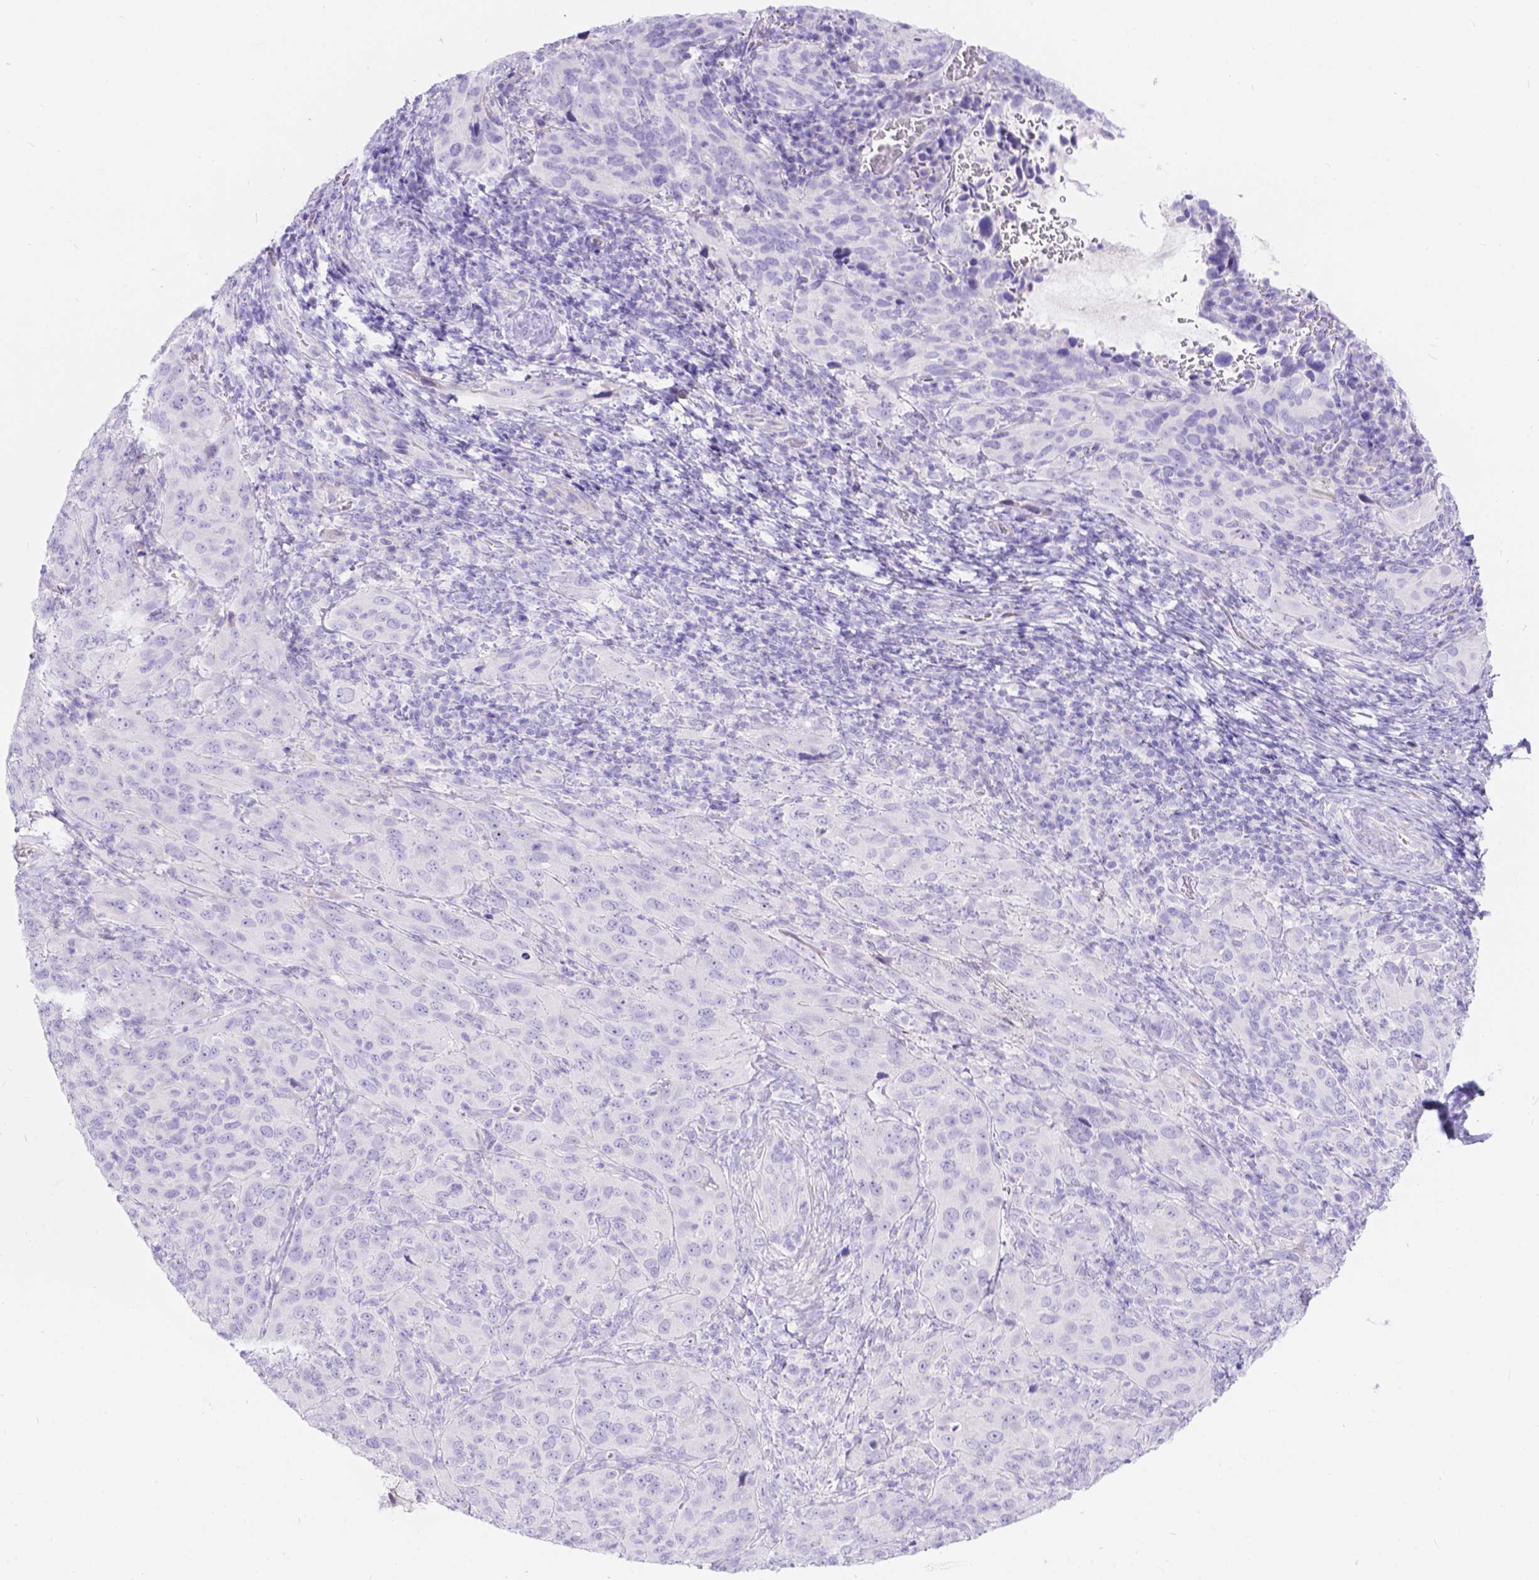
{"staining": {"intensity": "negative", "quantity": "none", "location": "none"}, "tissue": "cervical cancer", "cell_type": "Tumor cells", "image_type": "cancer", "snomed": [{"axis": "morphology", "description": "Normal tissue, NOS"}, {"axis": "morphology", "description": "Squamous cell carcinoma, NOS"}, {"axis": "topography", "description": "Cervix"}], "caption": "This is an immunohistochemistry image of human cervical cancer (squamous cell carcinoma). There is no positivity in tumor cells.", "gene": "KLHL10", "patient": {"sex": "female", "age": 51}}